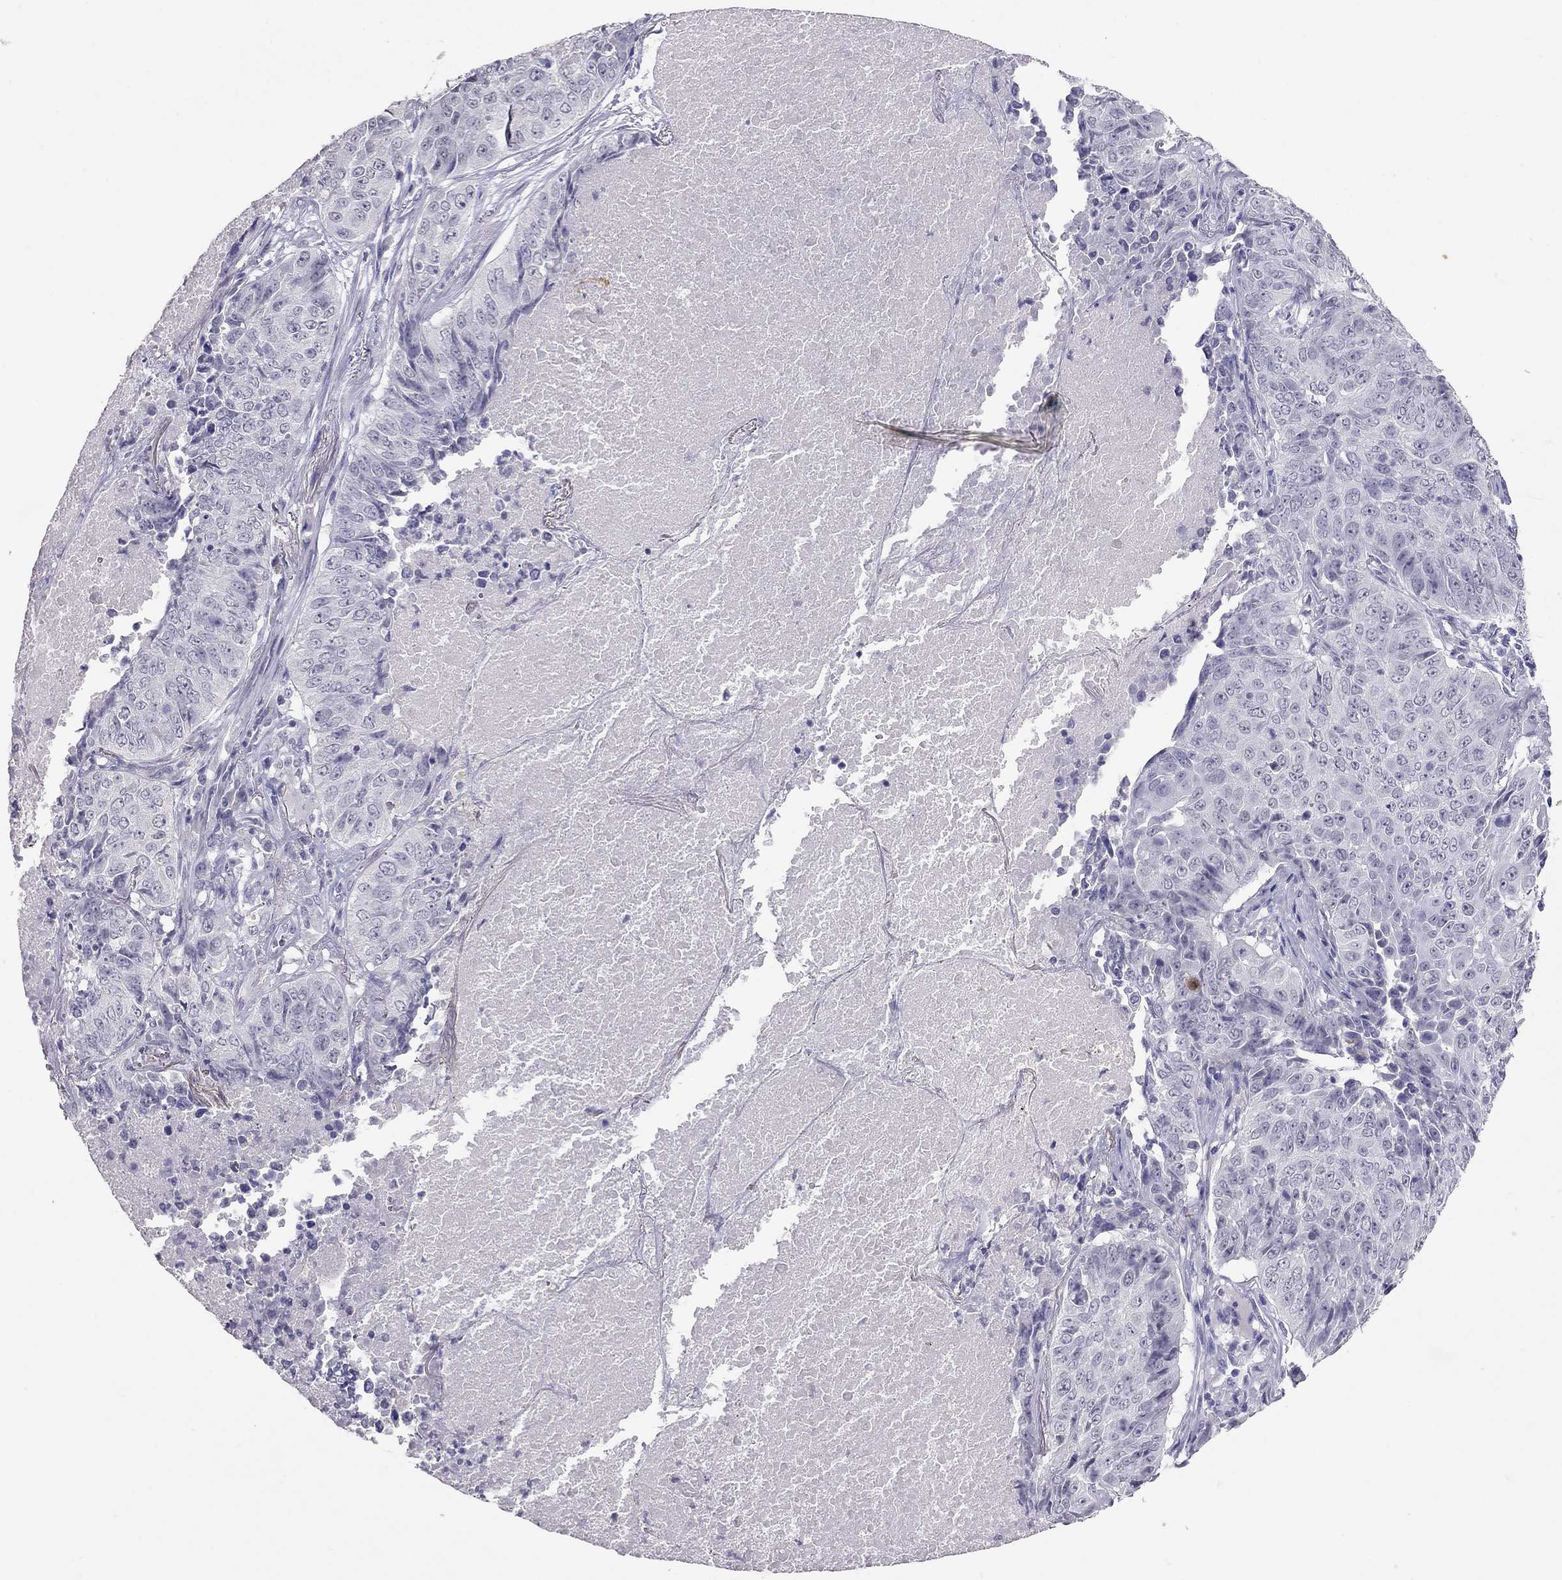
{"staining": {"intensity": "negative", "quantity": "none", "location": "none"}, "tissue": "lung cancer", "cell_type": "Tumor cells", "image_type": "cancer", "snomed": [{"axis": "morphology", "description": "Normal tissue, NOS"}, {"axis": "morphology", "description": "Squamous cell carcinoma, NOS"}, {"axis": "topography", "description": "Bronchus"}, {"axis": "topography", "description": "Lung"}], "caption": "The immunohistochemistry histopathology image has no significant positivity in tumor cells of lung cancer (squamous cell carcinoma) tissue.", "gene": "PSMB11", "patient": {"sex": "male", "age": 64}}